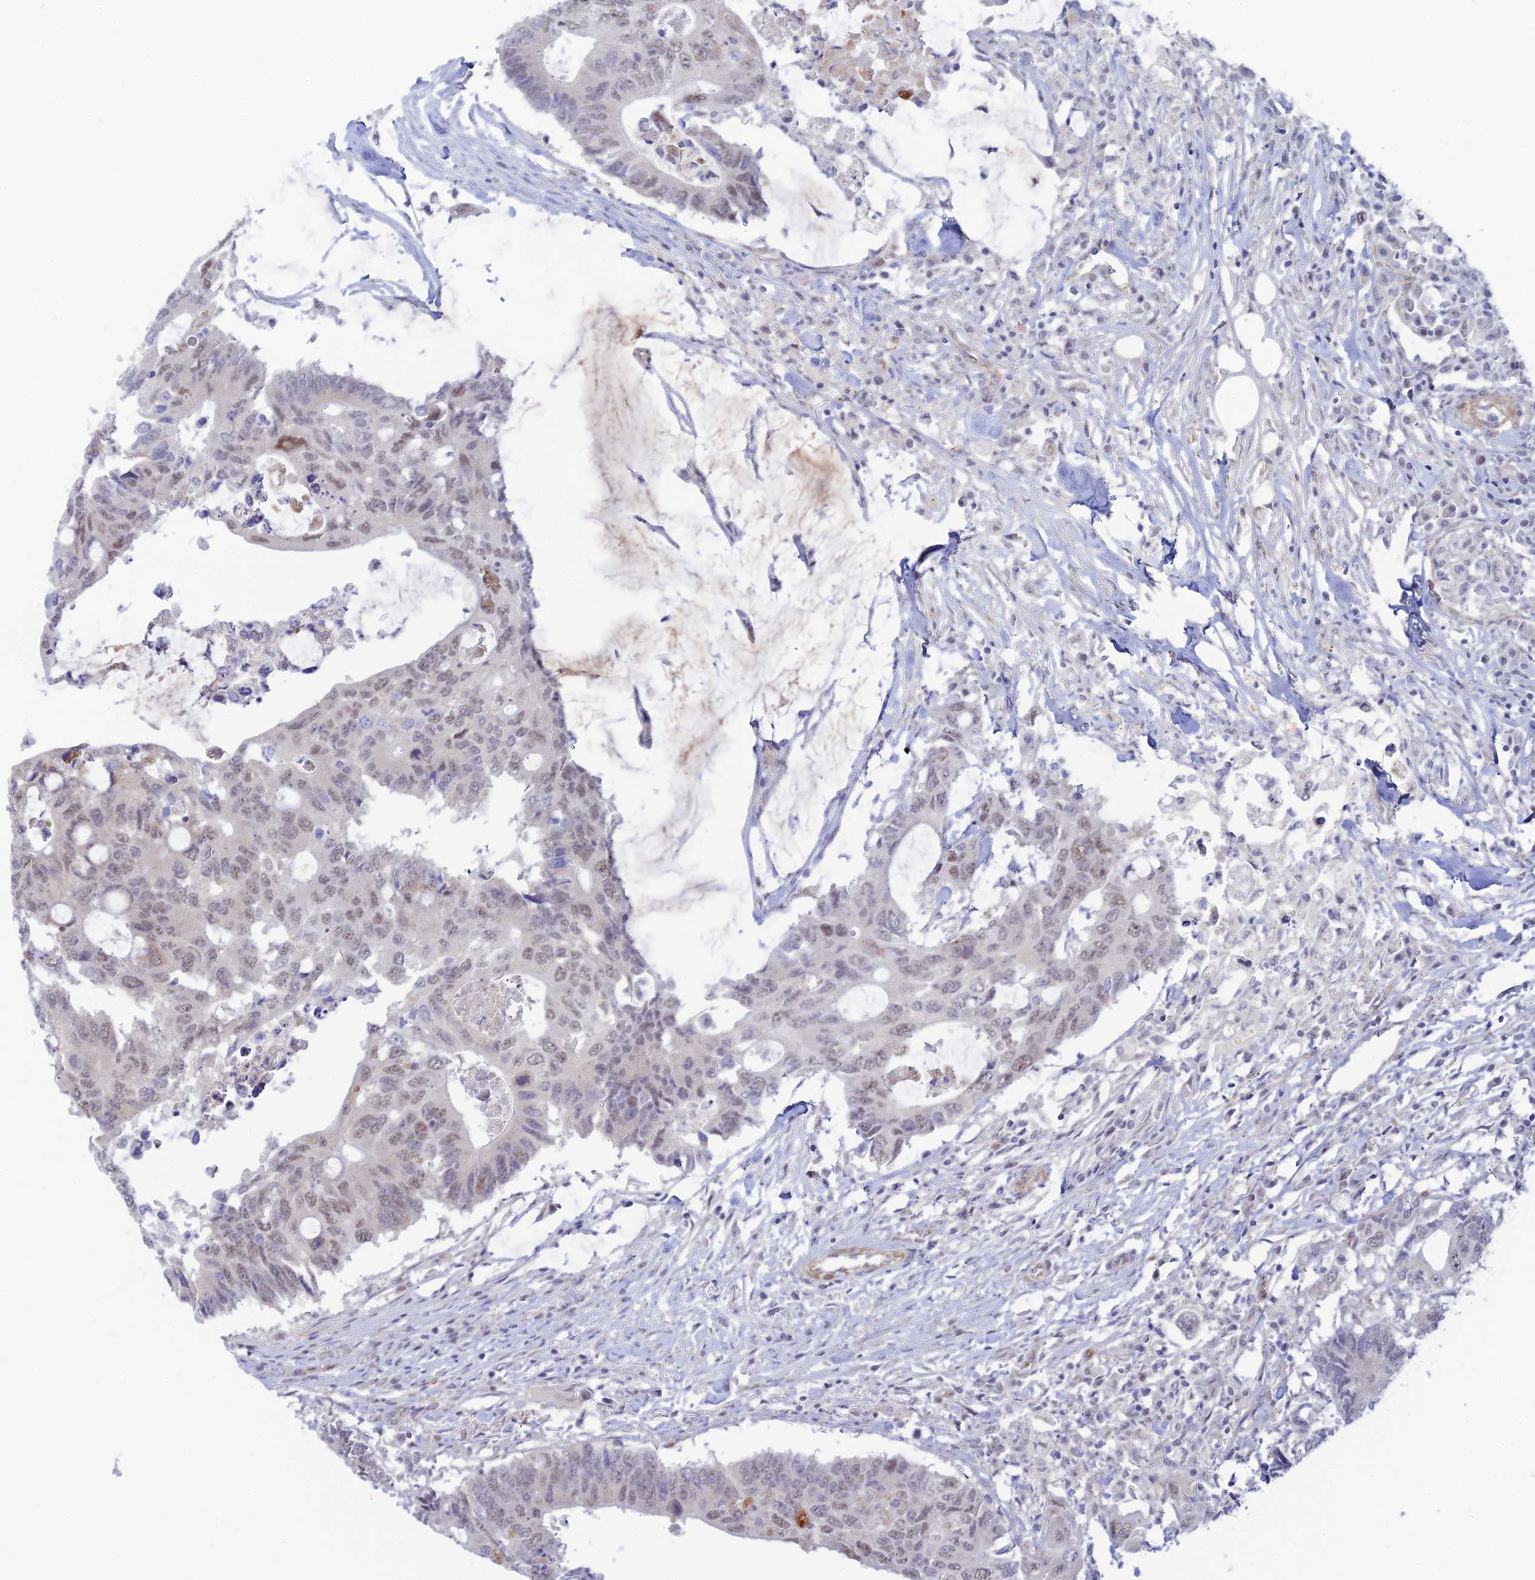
{"staining": {"intensity": "weak", "quantity": "25%-75%", "location": "nuclear"}, "tissue": "colorectal cancer", "cell_type": "Tumor cells", "image_type": "cancer", "snomed": [{"axis": "morphology", "description": "Adenocarcinoma, NOS"}, {"axis": "topography", "description": "Colon"}], "caption": "About 25%-75% of tumor cells in human colorectal cancer (adenocarcinoma) exhibit weak nuclear protein expression as visualized by brown immunohistochemical staining.", "gene": "CFAP92", "patient": {"sex": "male", "age": 71}}